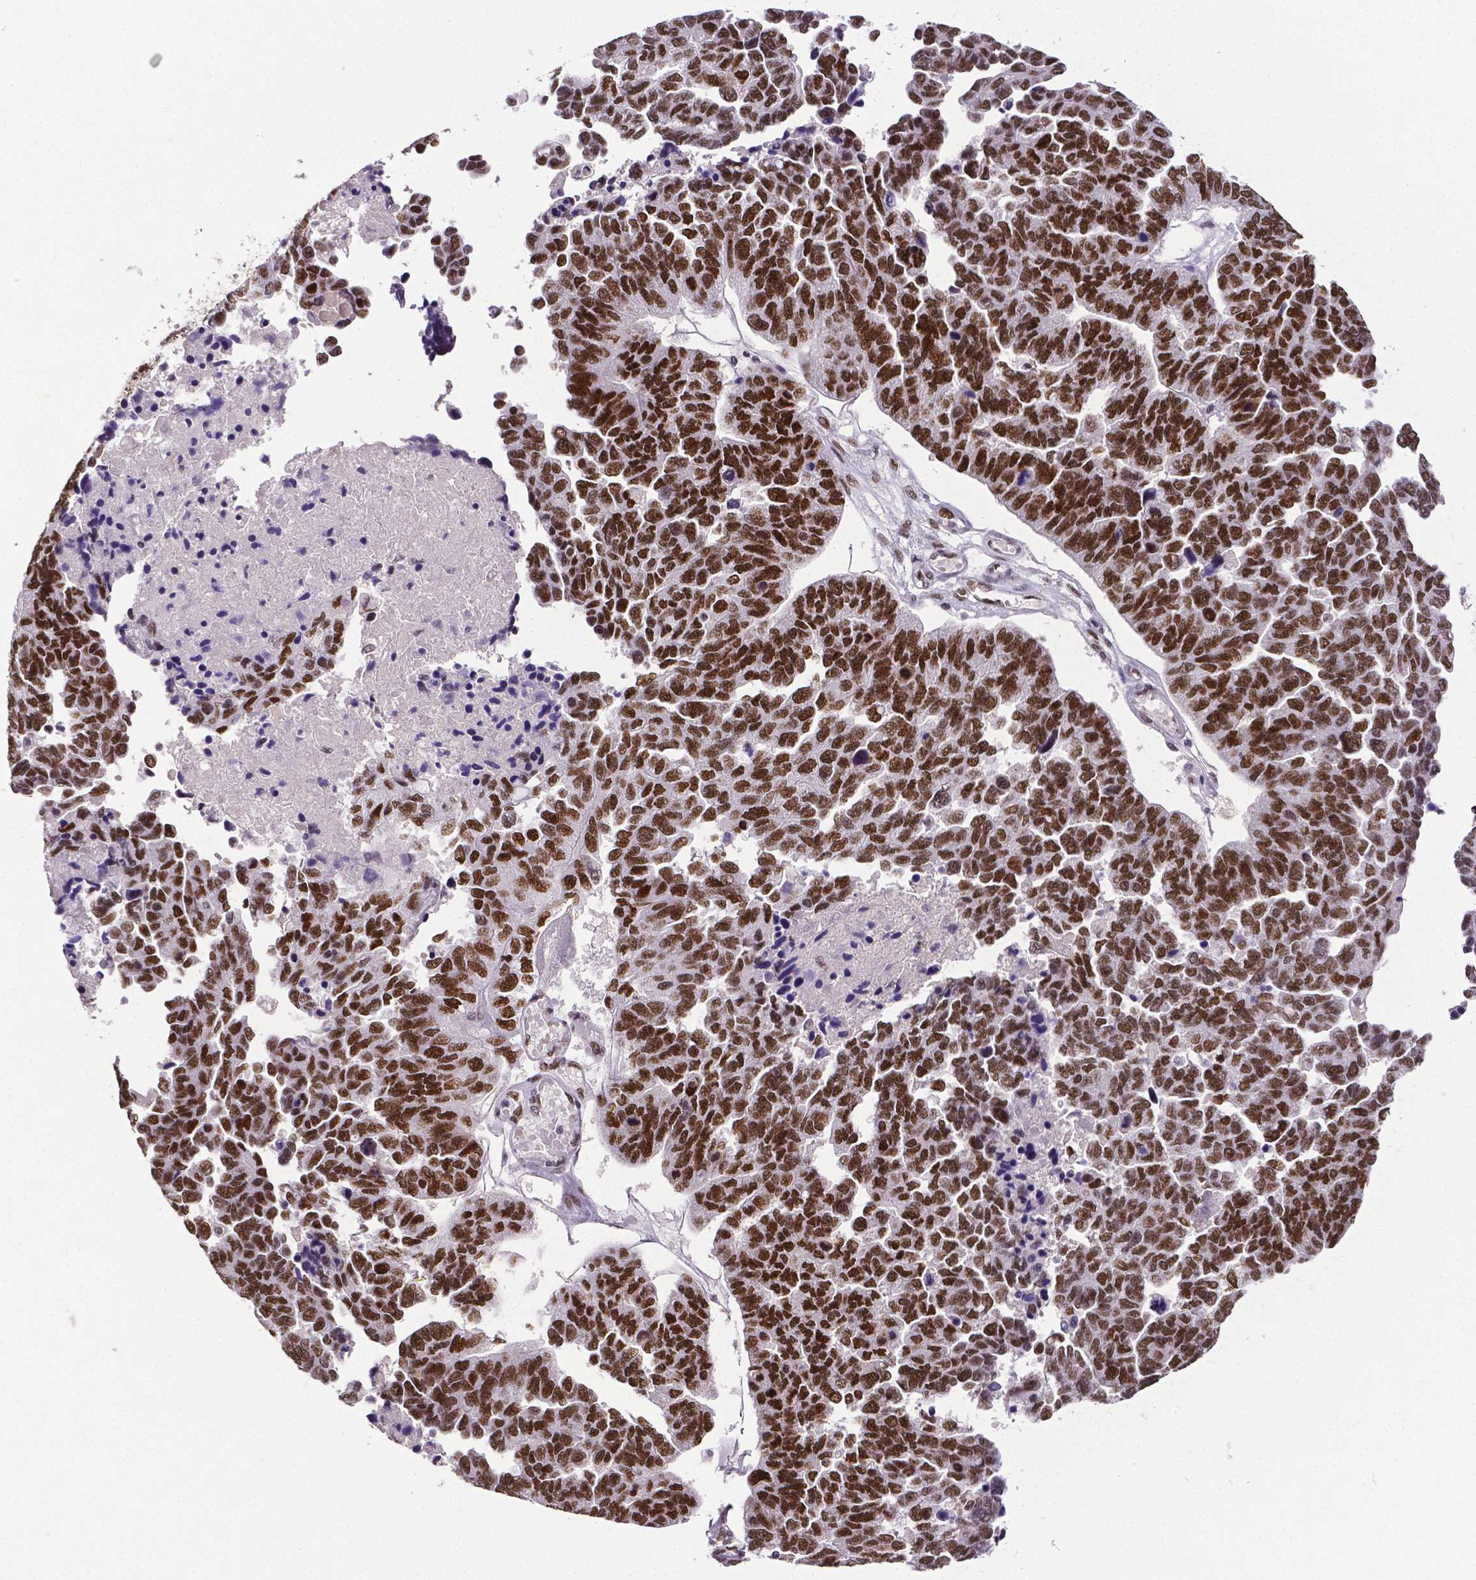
{"staining": {"intensity": "strong", "quantity": ">75%", "location": "nuclear"}, "tissue": "ovarian cancer", "cell_type": "Tumor cells", "image_type": "cancer", "snomed": [{"axis": "morphology", "description": "Cystadenocarcinoma, serous, NOS"}, {"axis": "topography", "description": "Ovary"}], "caption": "Human ovarian cancer (serous cystadenocarcinoma) stained for a protein (brown) reveals strong nuclear positive positivity in approximately >75% of tumor cells.", "gene": "REST", "patient": {"sex": "female", "age": 64}}